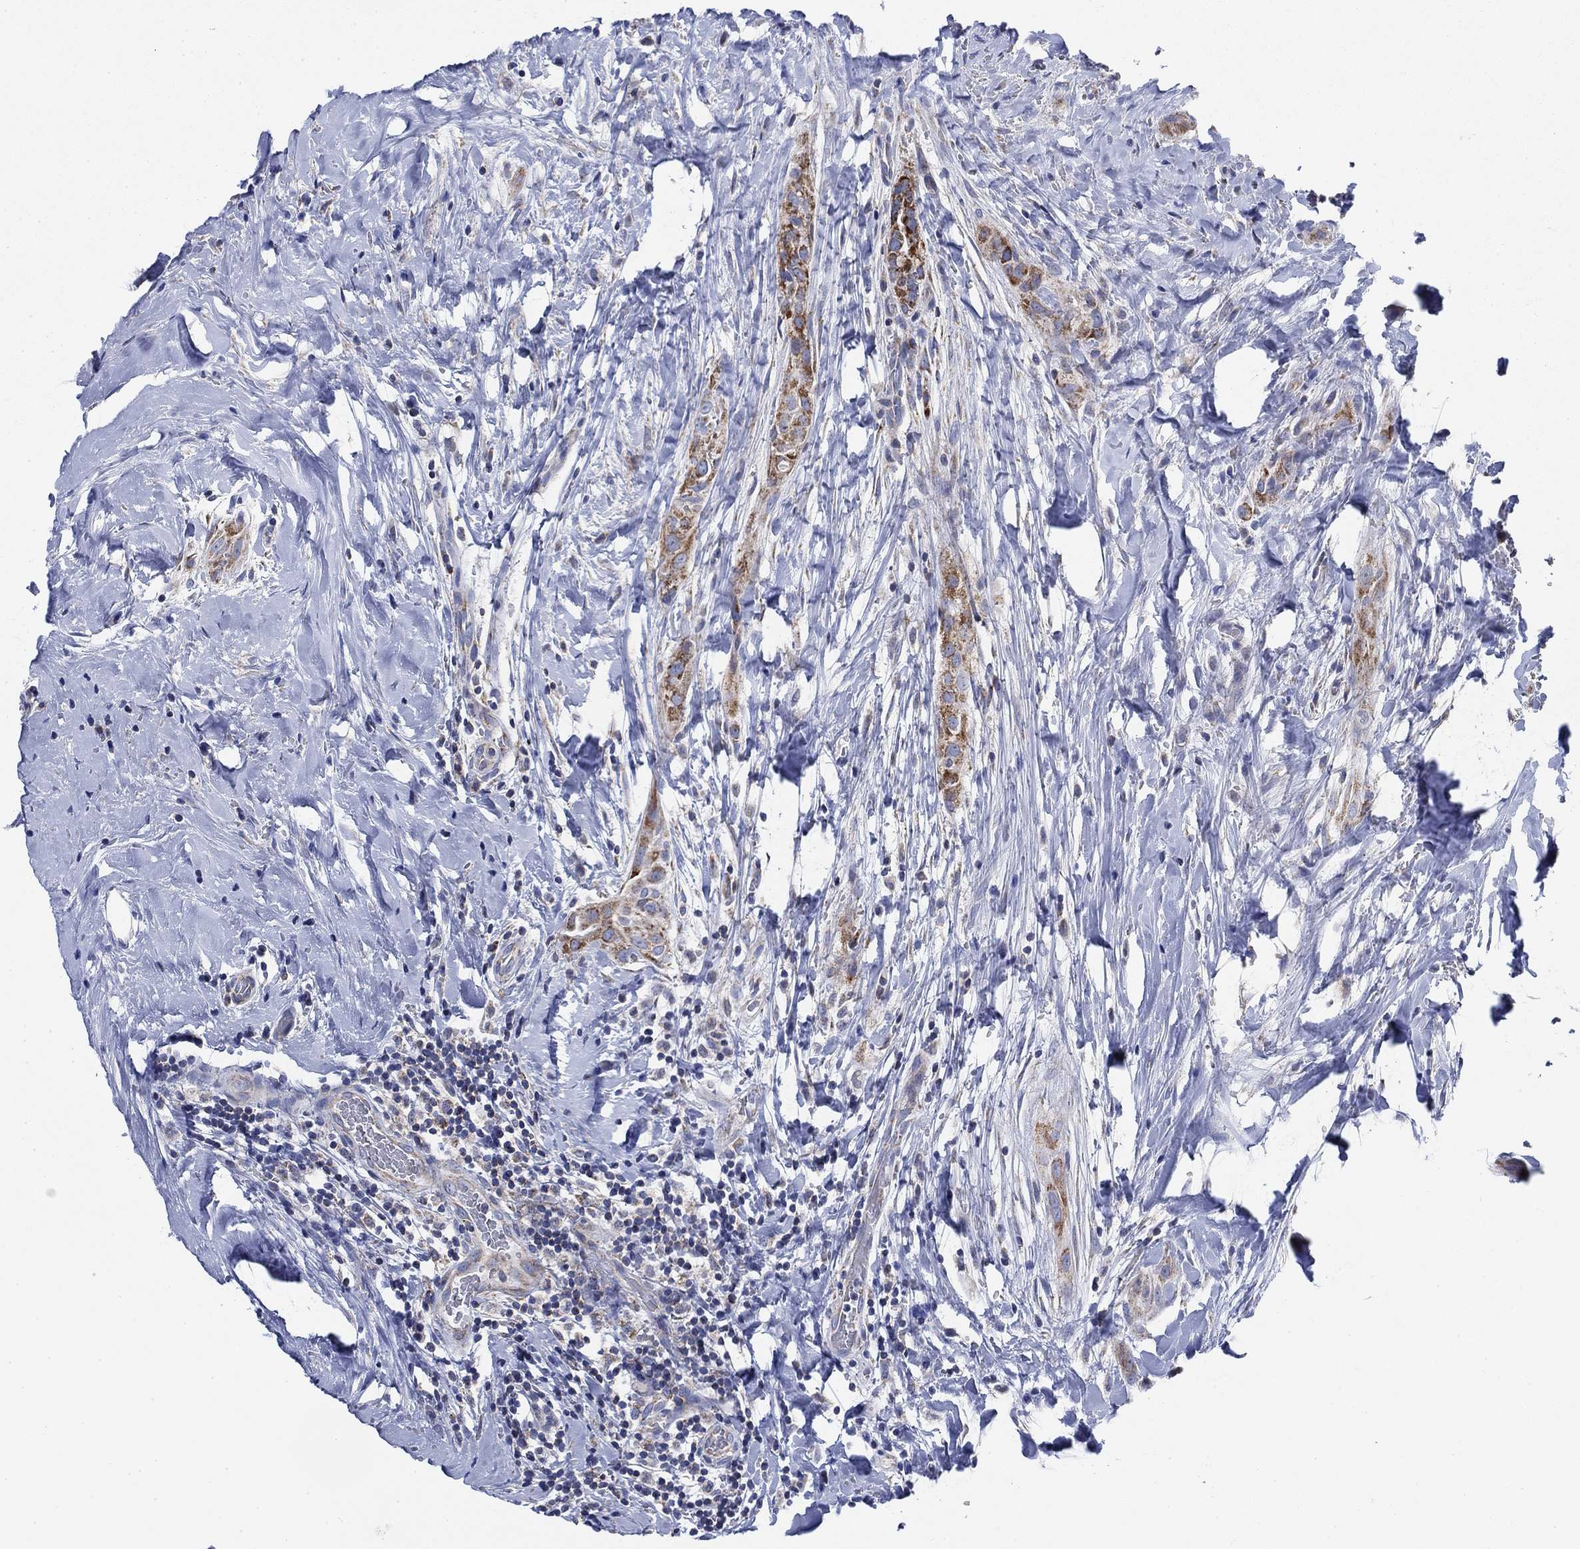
{"staining": {"intensity": "strong", "quantity": ">75%", "location": "cytoplasmic/membranous"}, "tissue": "thyroid cancer", "cell_type": "Tumor cells", "image_type": "cancer", "snomed": [{"axis": "morphology", "description": "Papillary adenocarcinoma, NOS"}, {"axis": "topography", "description": "Thyroid gland"}], "caption": "The micrograph exhibits a brown stain indicating the presence of a protein in the cytoplasmic/membranous of tumor cells in thyroid cancer.", "gene": "NACAD", "patient": {"sex": "male", "age": 61}}